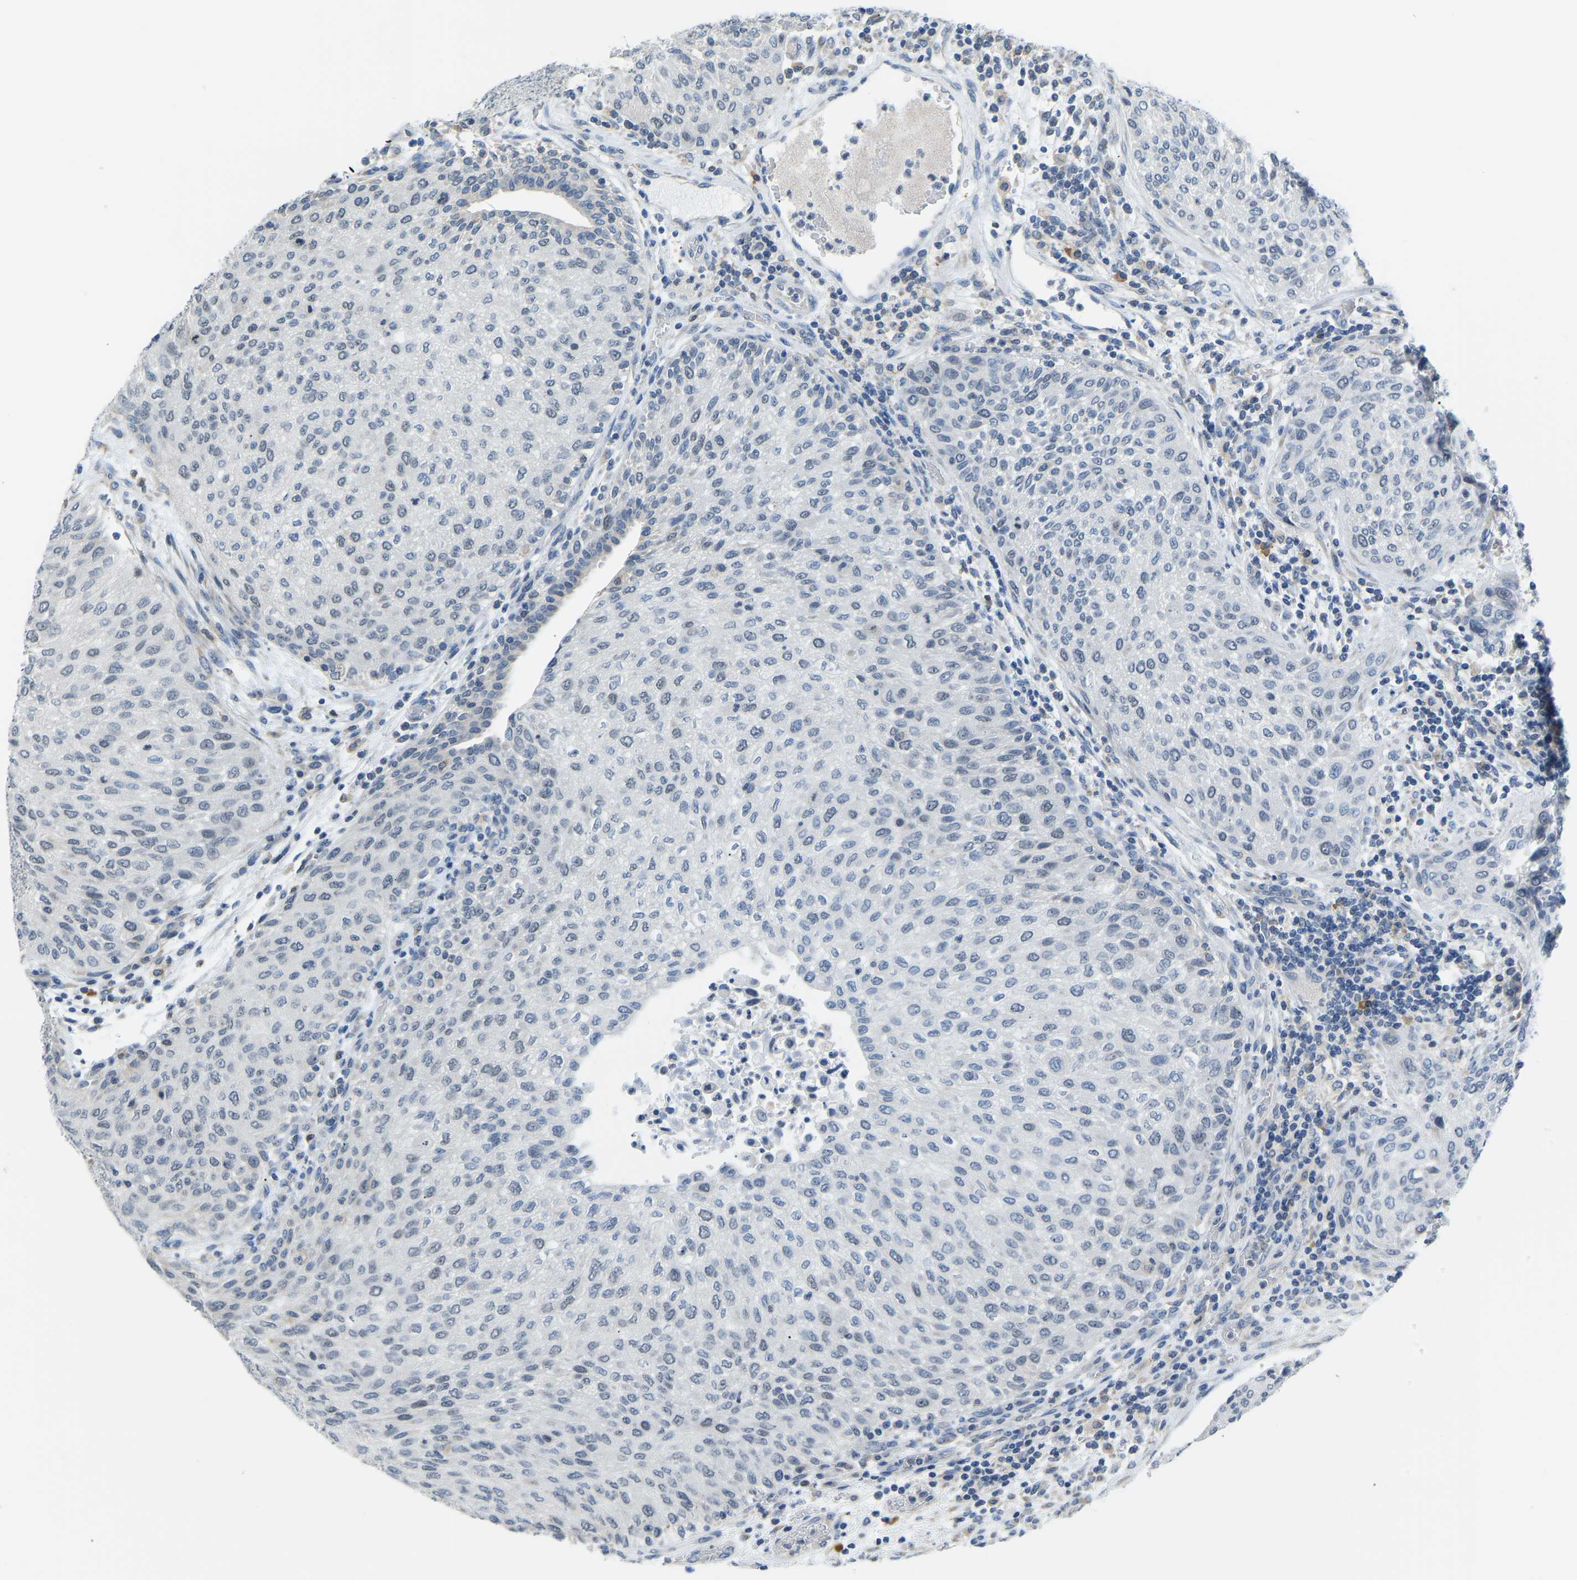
{"staining": {"intensity": "negative", "quantity": "none", "location": "none"}, "tissue": "urothelial cancer", "cell_type": "Tumor cells", "image_type": "cancer", "snomed": [{"axis": "morphology", "description": "Urothelial carcinoma, Low grade"}, {"axis": "morphology", "description": "Urothelial carcinoma, High grade"}, {"axis": "topography", "description": "Urinary bladder"}], "caption": "Human urothelial cancer stained for a protein using immunohistochemistry exhibits no expression in tumor cells.", "gene": "VRK1", "patient": {"sex": "male", "age": 35}}